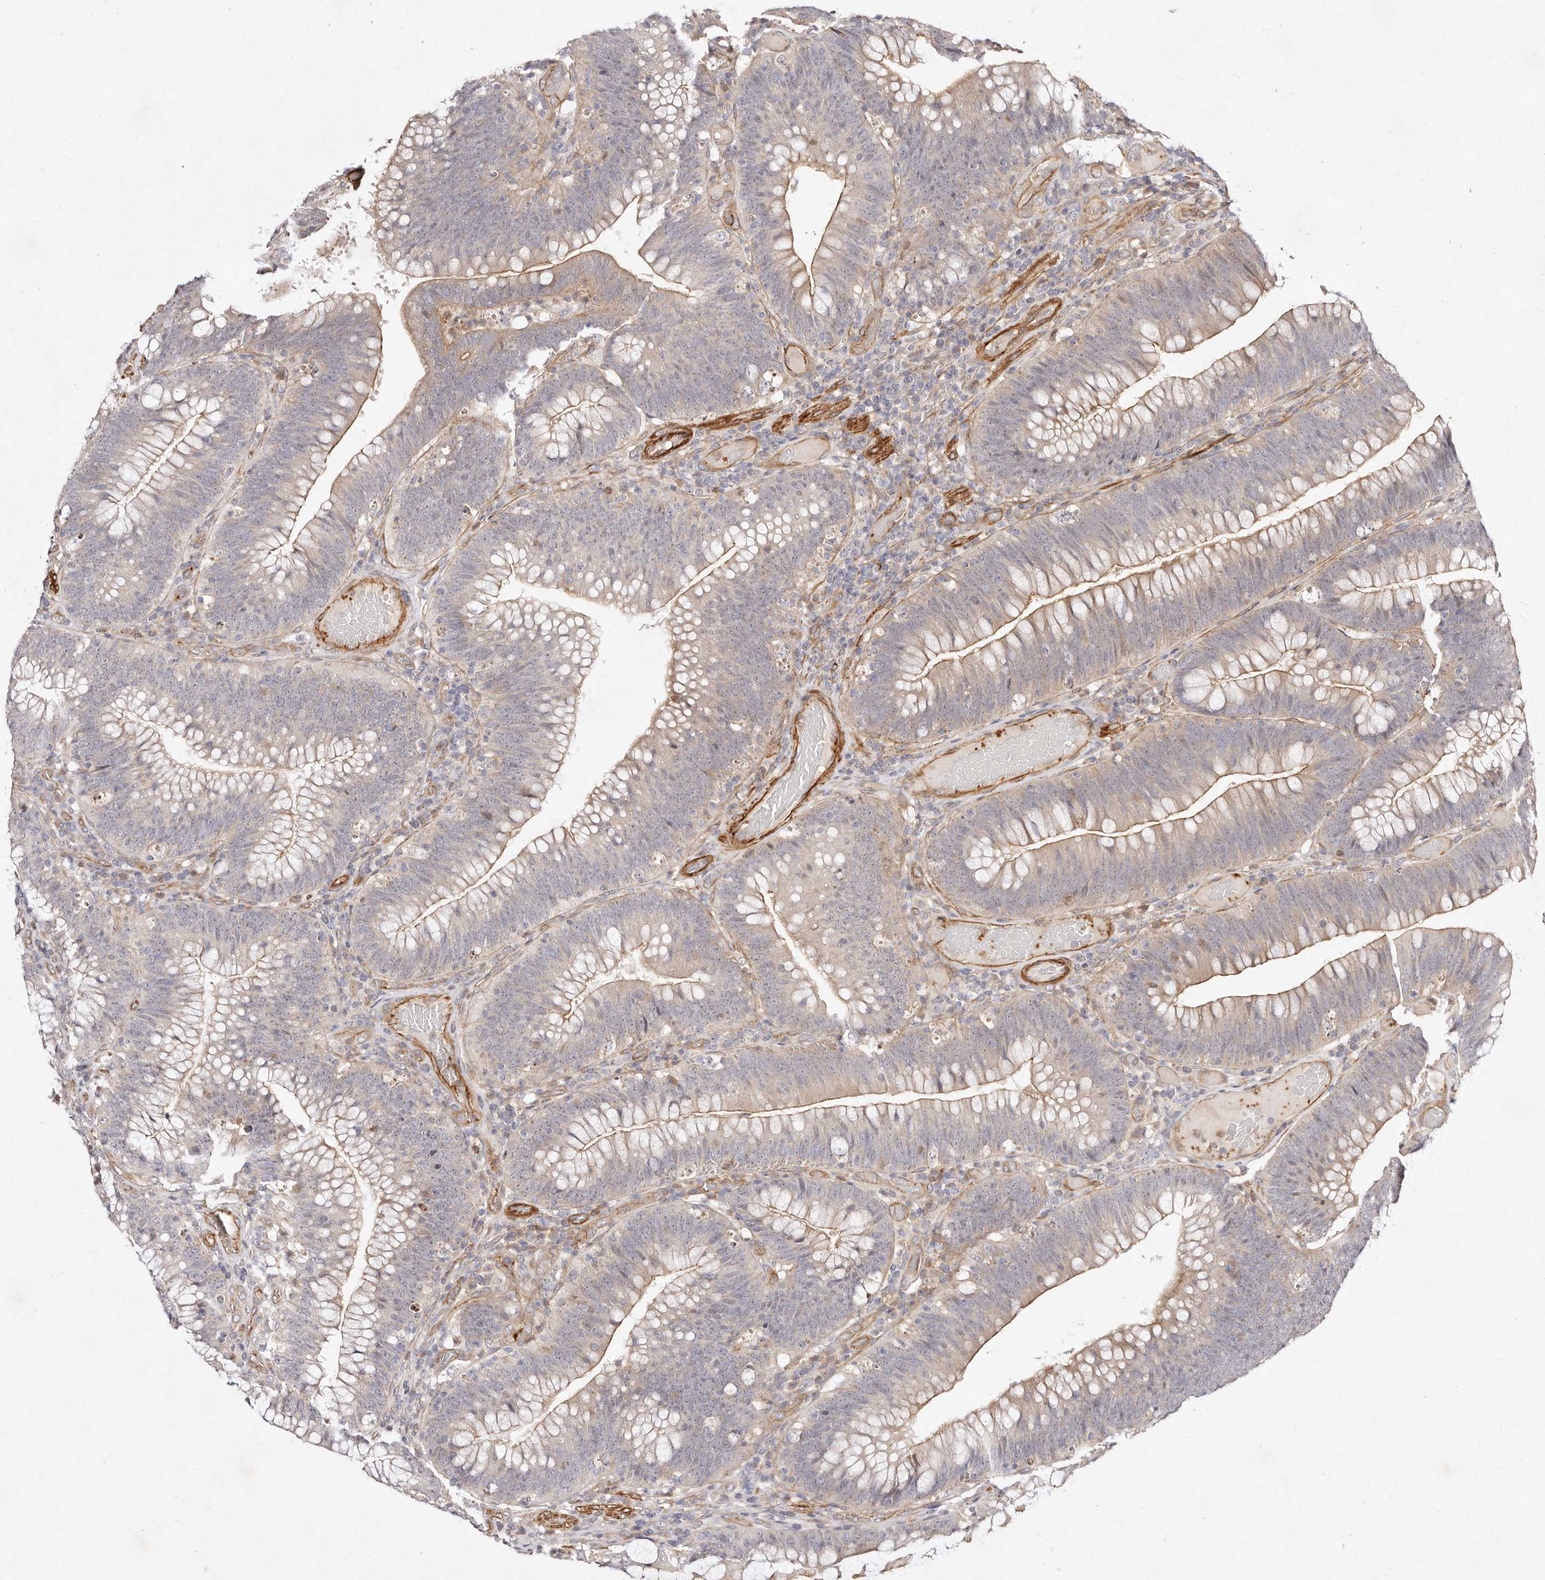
{"staining": {"intensity": "moderate", "quantity": "25%-75%", "location": "cytoplasmic/membranous"}, "tissue": "colorectal cancer", "cell_type": "Tumor cells", "image_type": "cancer", "snomed": [{"axis": "morphology", "description": "Normal tissue, NOS"}, {"axis": "topography", "description": "Colon"}], "caption": "The histopathology image exhibits immunohistochemical staining of colorectal cancer. There is moderate cytoplasmic/membranous positivity is appreciated in approximately 25%-75% of tumor cells.", "gene": "MTMR11", "patient": {"sex": "female", "age": 82}}